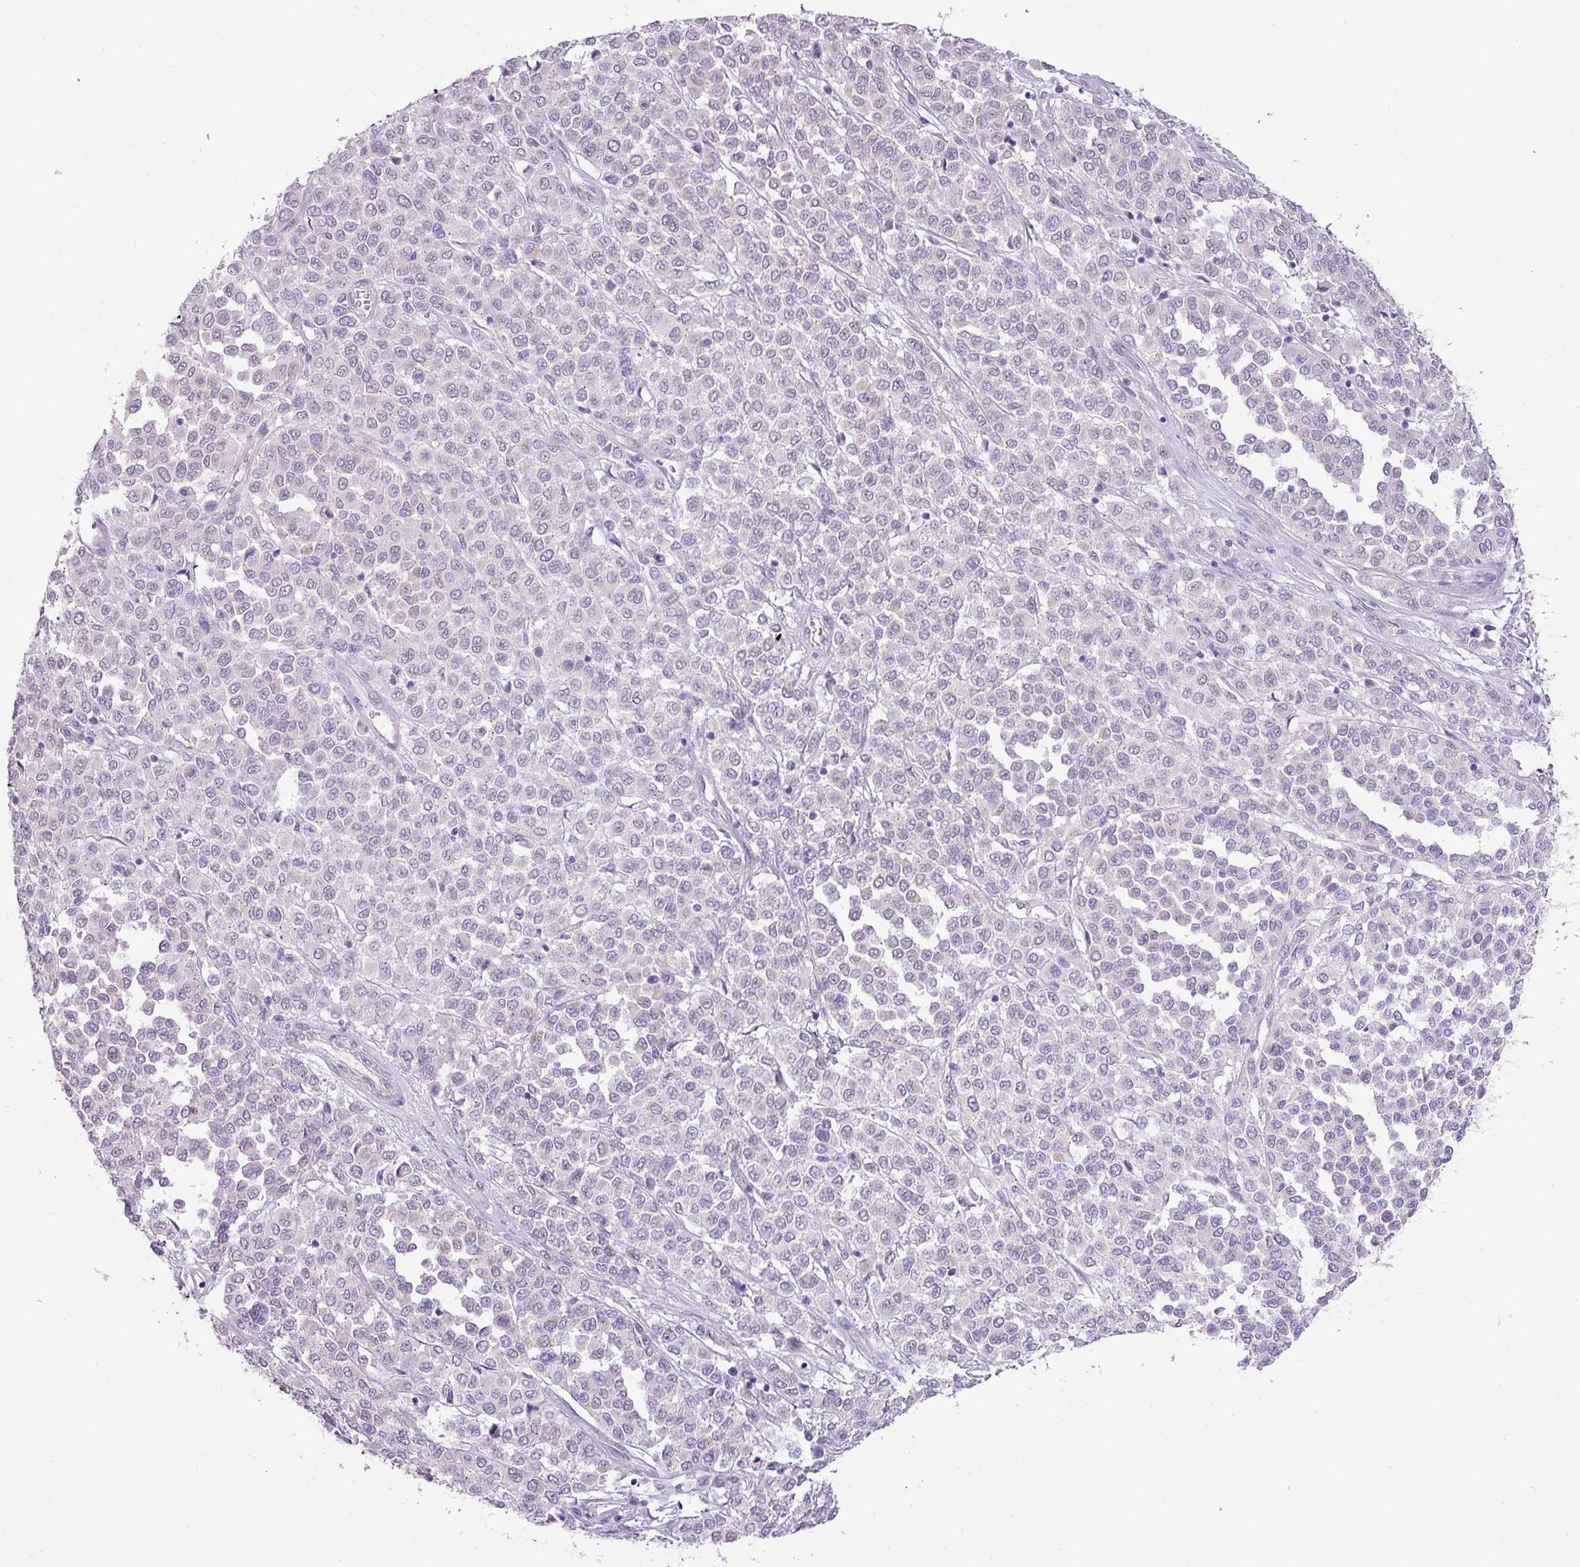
{"staining": {"intensity": "negative", "quantity": "none", "location": "none"}, "tissue": "melanoma", "cell_type": "Tumor cells", "image_type": "cancer", "snomed": [{"axis": "morphology", "description": "Malignant melanoma, Metastatic site"}, {"axis": "topography", "description": "Pancreas"}], "caption": "There is no significant positivity in tumor cells of melanoma.", "gene": "DIP2A", "patient": {"sex": "female", "age": 30}}